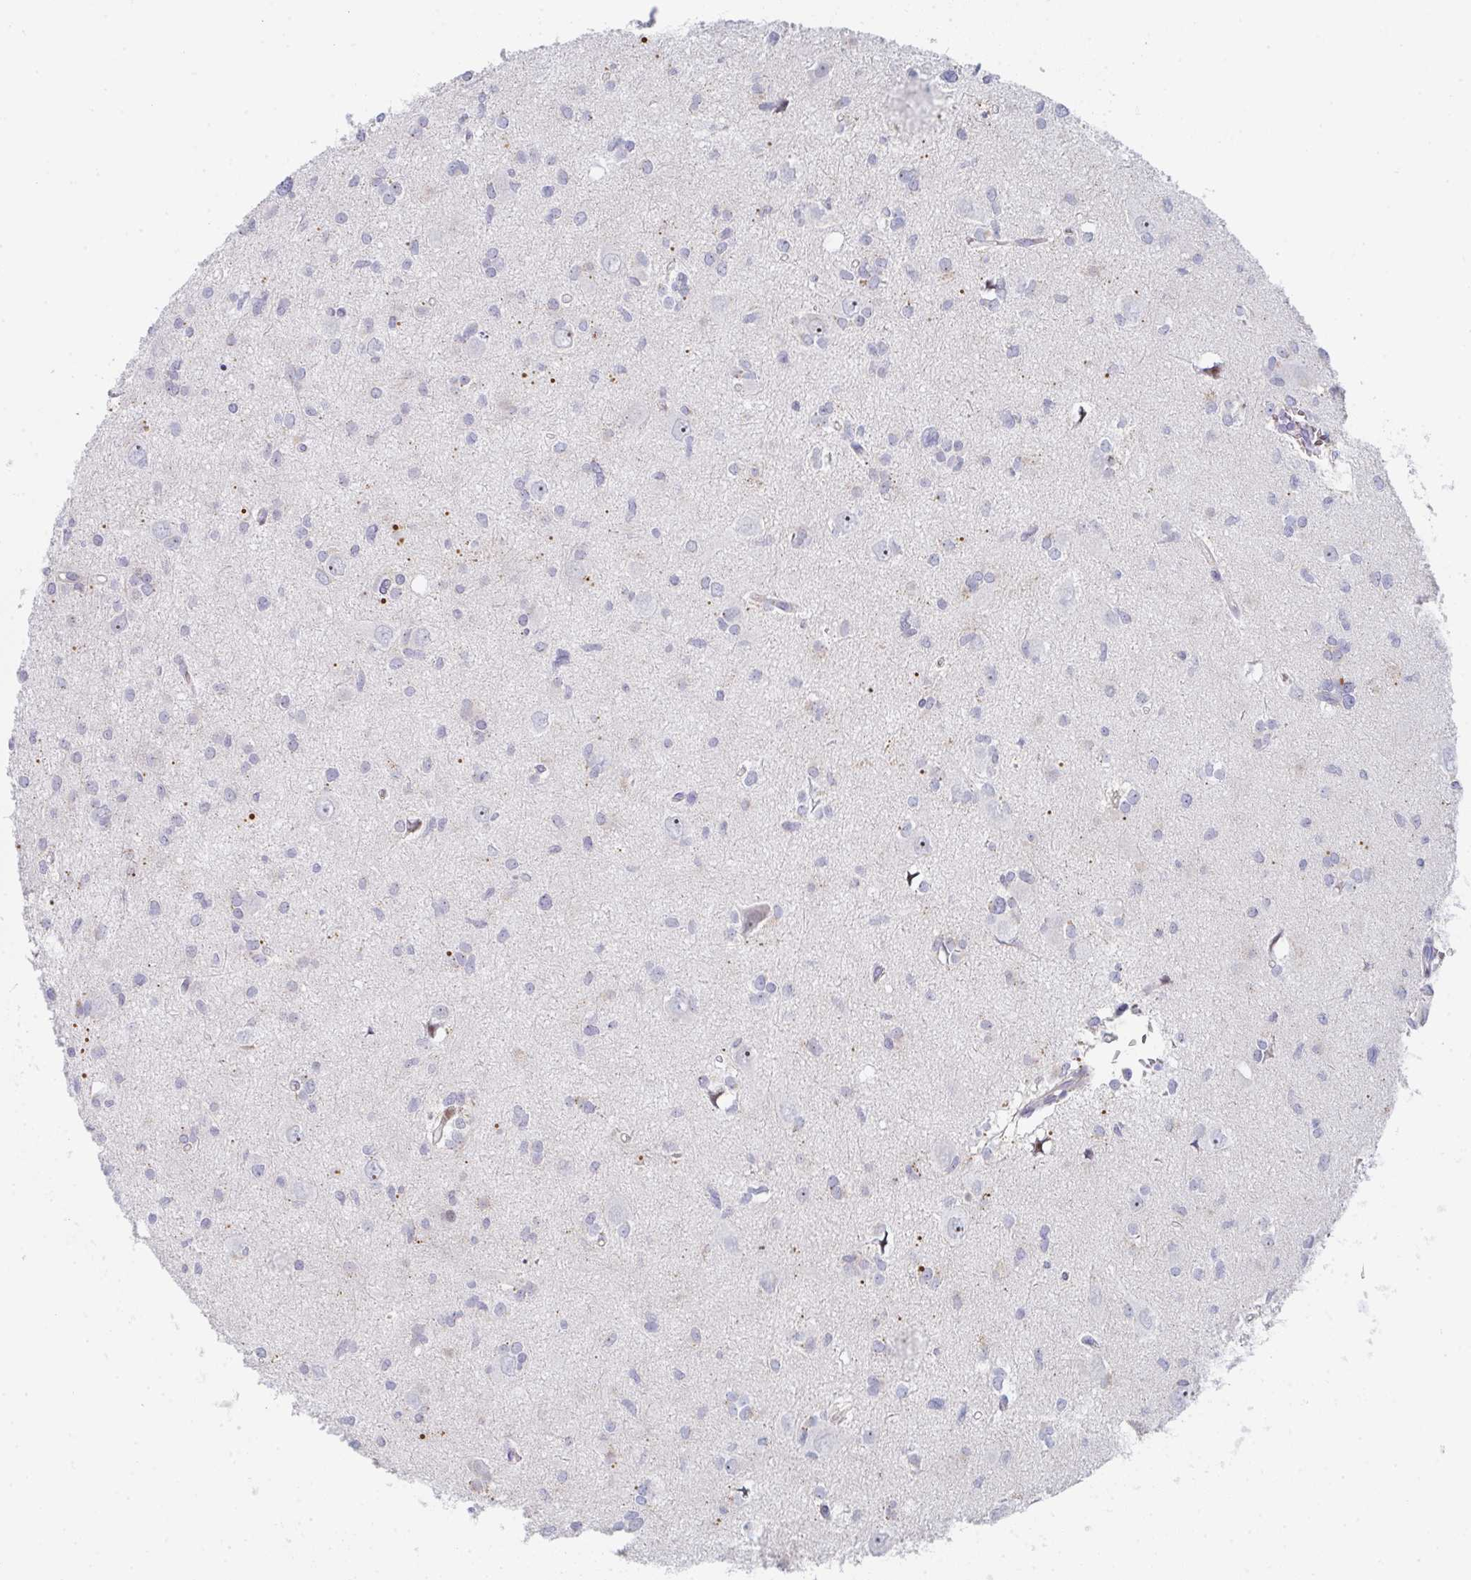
{"staining": {"intensity": "negative", "quantity": "none", "location": "none"}, "tissue": "glioma", "cell_type": "Tumor cells", "image_type": "cancer", "snomed": [{"axis": "morphology", "description": "Glioma, malignant, High grade"}, {"axis": "topography", "description": "Brain"}], "caption": "A high-resolution histopathology image shows immunohistochemistry (IHC) staining of glioma, which displays no significant expression in tumor cells. Nuclei are stained in blue.", "gene": "KLHL33", "patient": {"sex": "male", "age": 23}}